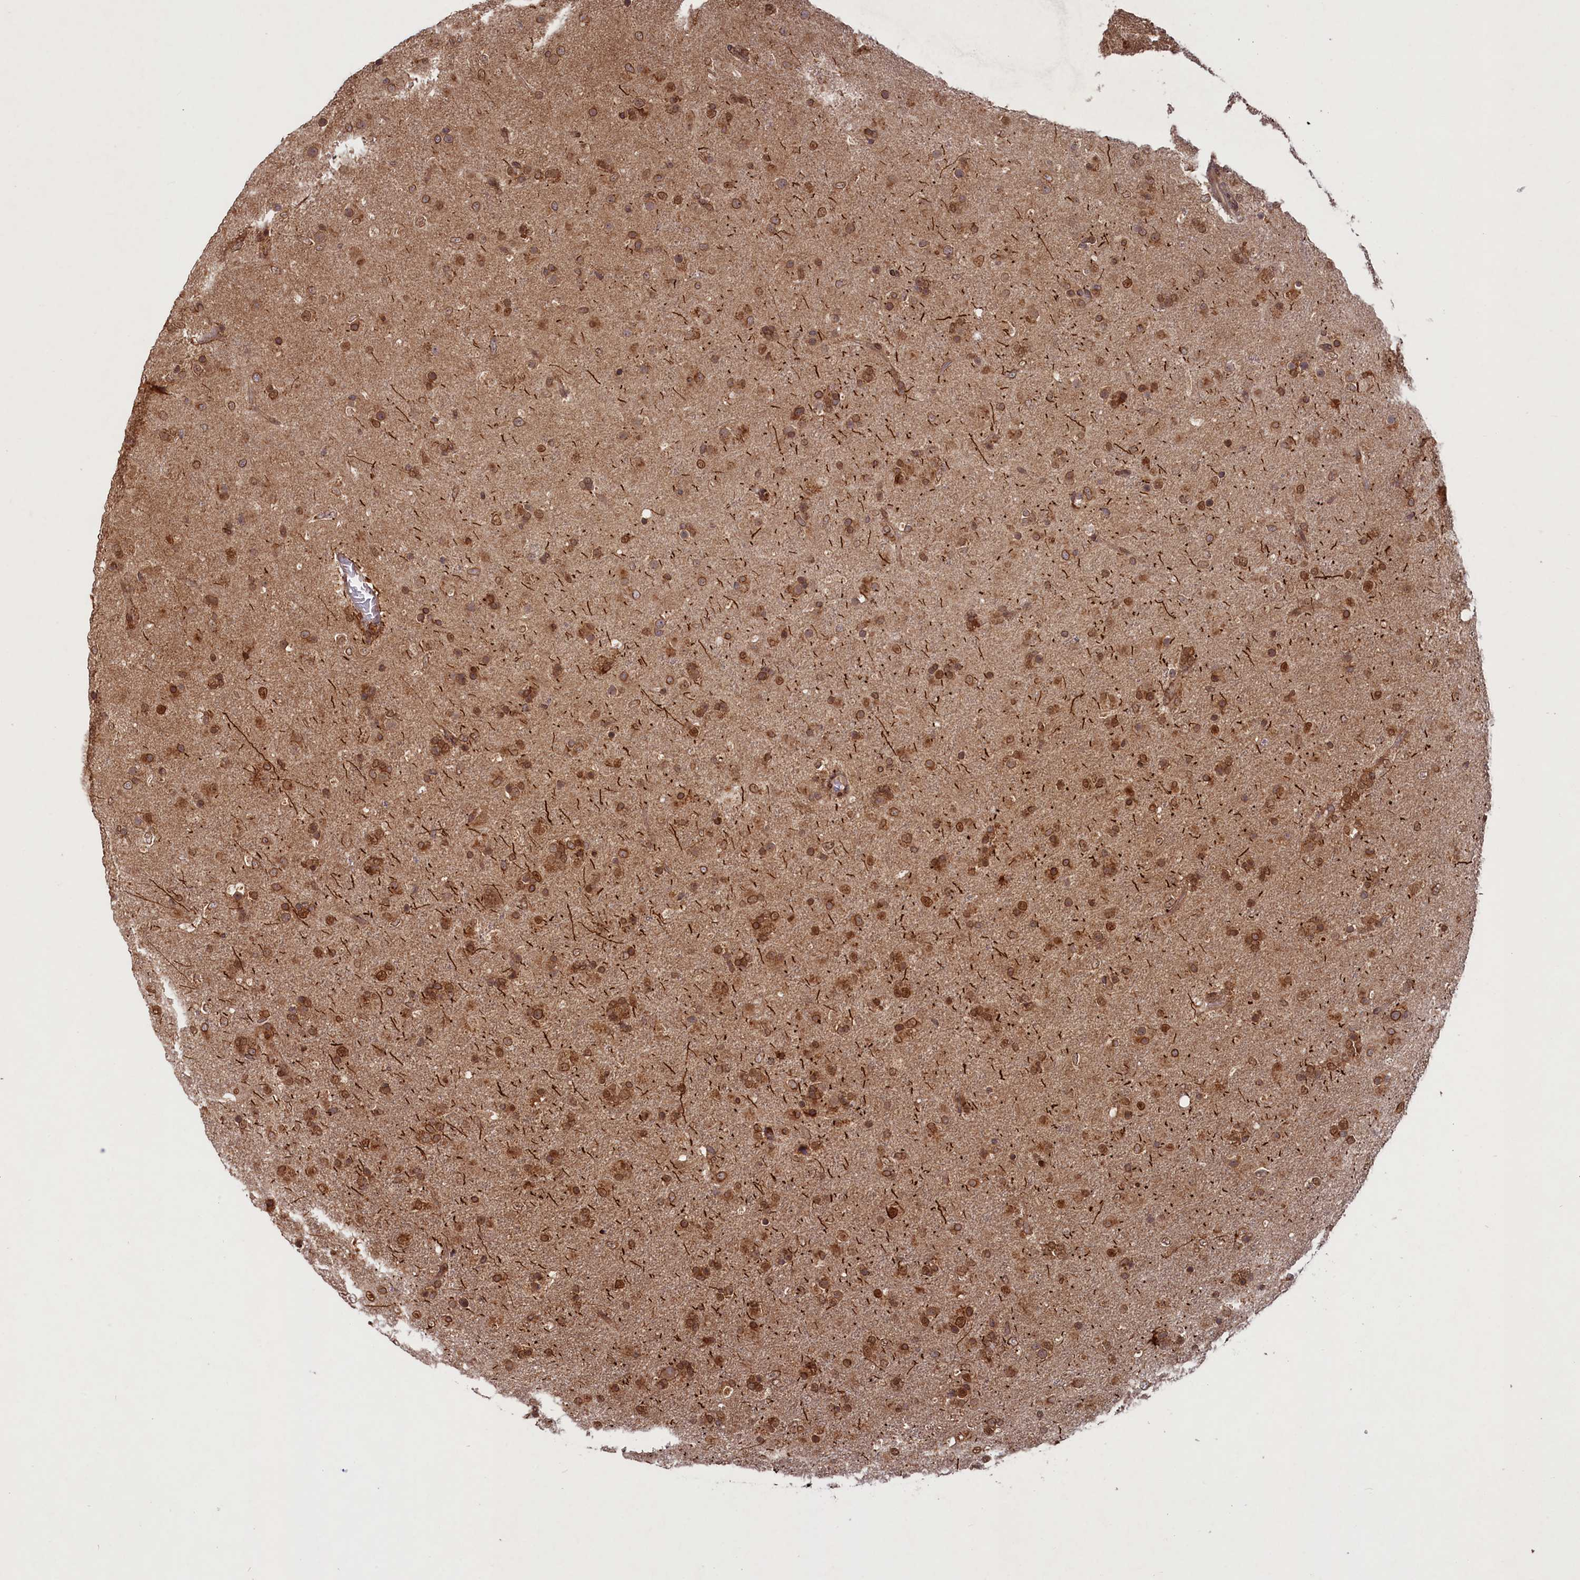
{"staining": {"intensity": "moderate", "quantity": ">75%", "location": "cytoplasmic/membranous,nuclear"}, "tissue": "glioma", "cell_type": "Tumor cells", "image_type": "cancer", "snomed": [{"axis": "morphology", "description": "Glioma, malignant, Low grade"}, {"axis": "topography", "description": "Brain"}], "caption": "Immunohistochemical staining of malignant low-grade glioma reveals medium levels of moderate cytoplasmic/membranous and nuclear protein positivity in approximately >75% of tumor cells.", "gene": "NAE1", "patient": {"sex": "male", "age": 65}}